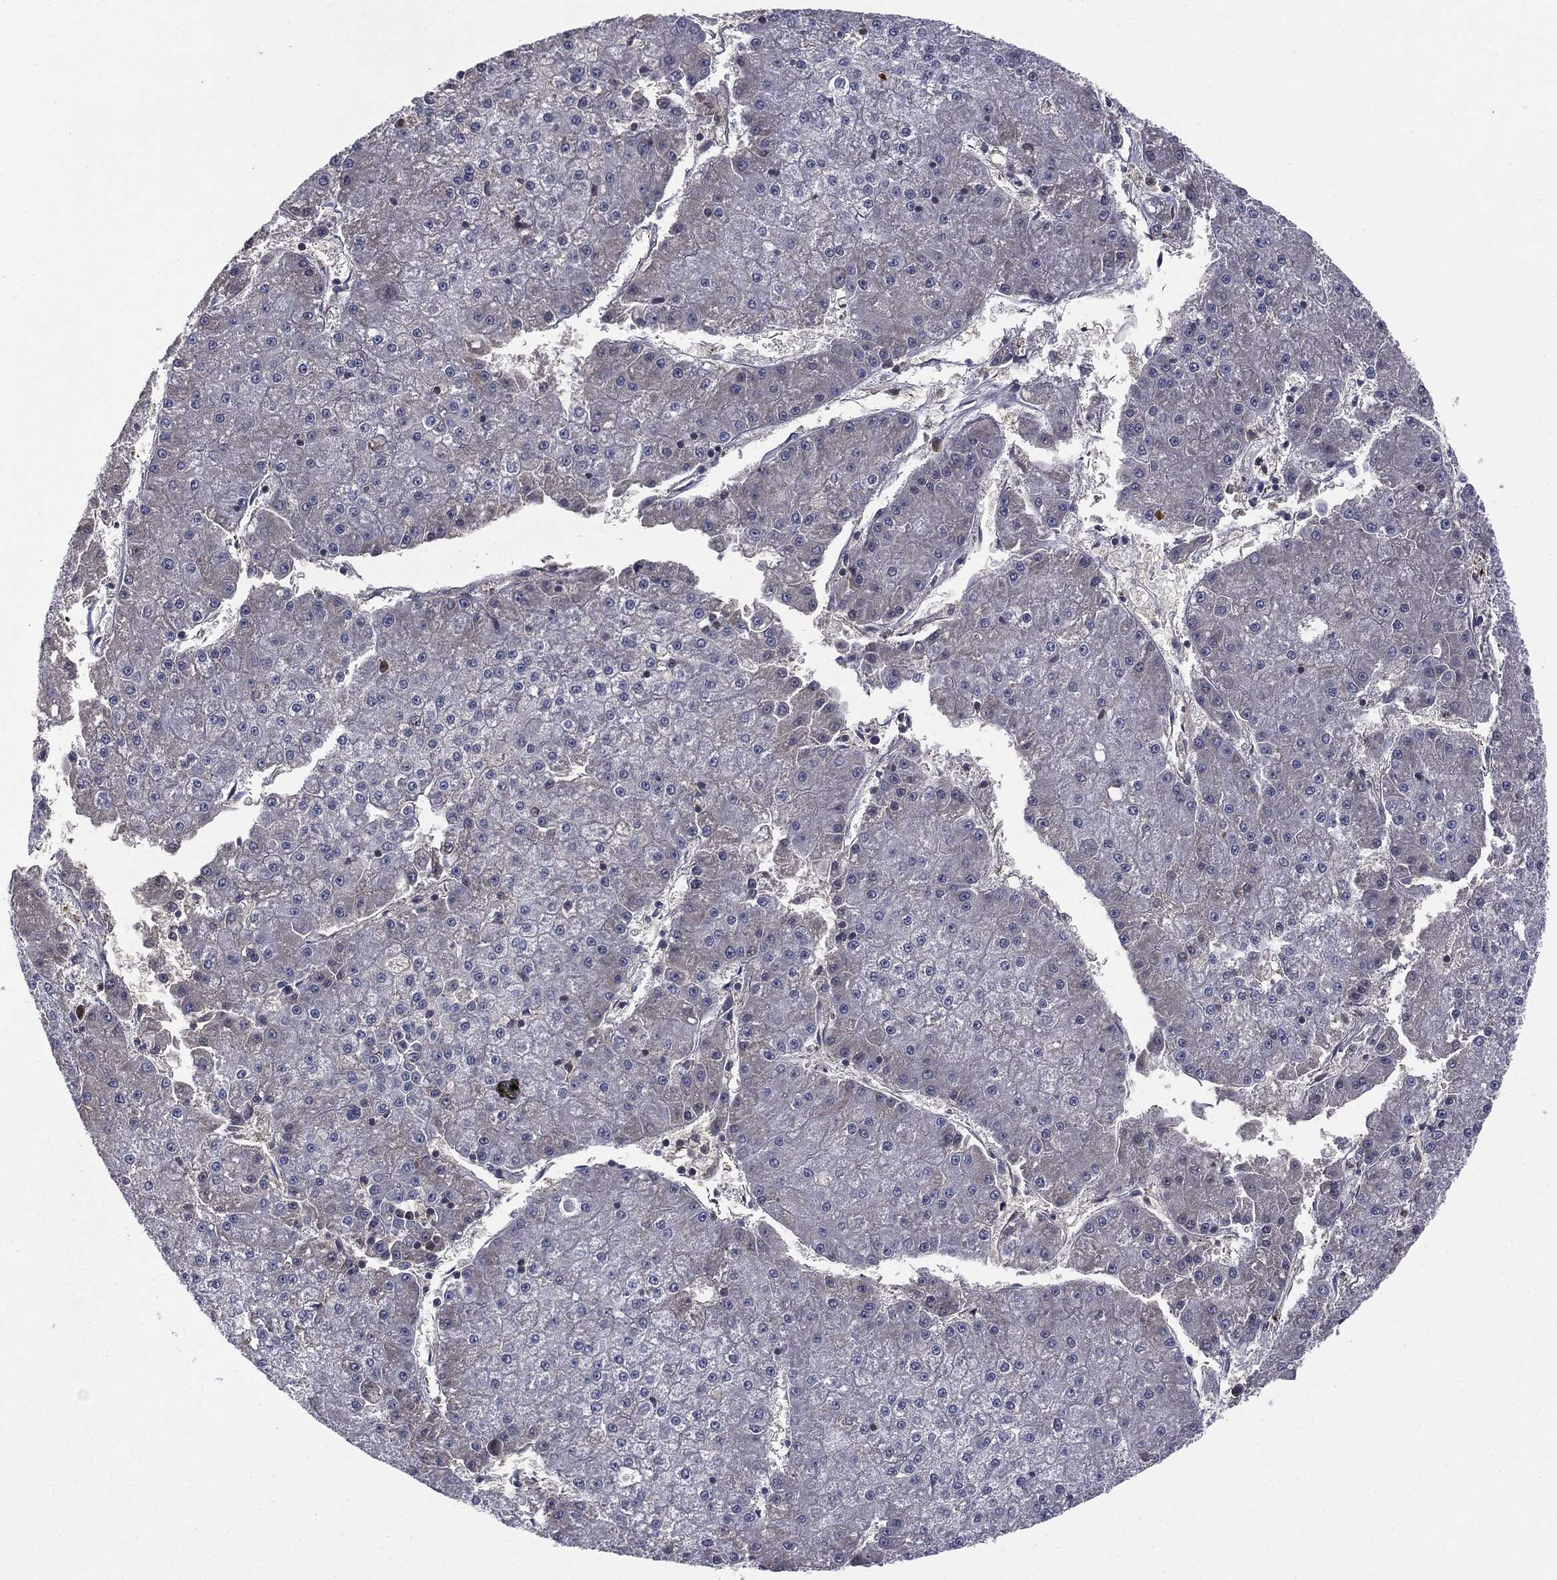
{"staining": {"intensity": "negative", "quantity": "none", "location": "none"}, "tissue": "liver cancer", "cell_type": "Tumor cells", "image_type": "cancer", "snomed": [{"axis": "morphology", "description": "Carcinoma, Hepatocellular, NOS"}, {"axis": "topography", "description": "Liver"}], "caption": "Tumor cells are negative for brown protein staining in liver hepatocellular carcinoma.", "gene": "PTPA", "patient": {"sex": "male", "age": 73}}